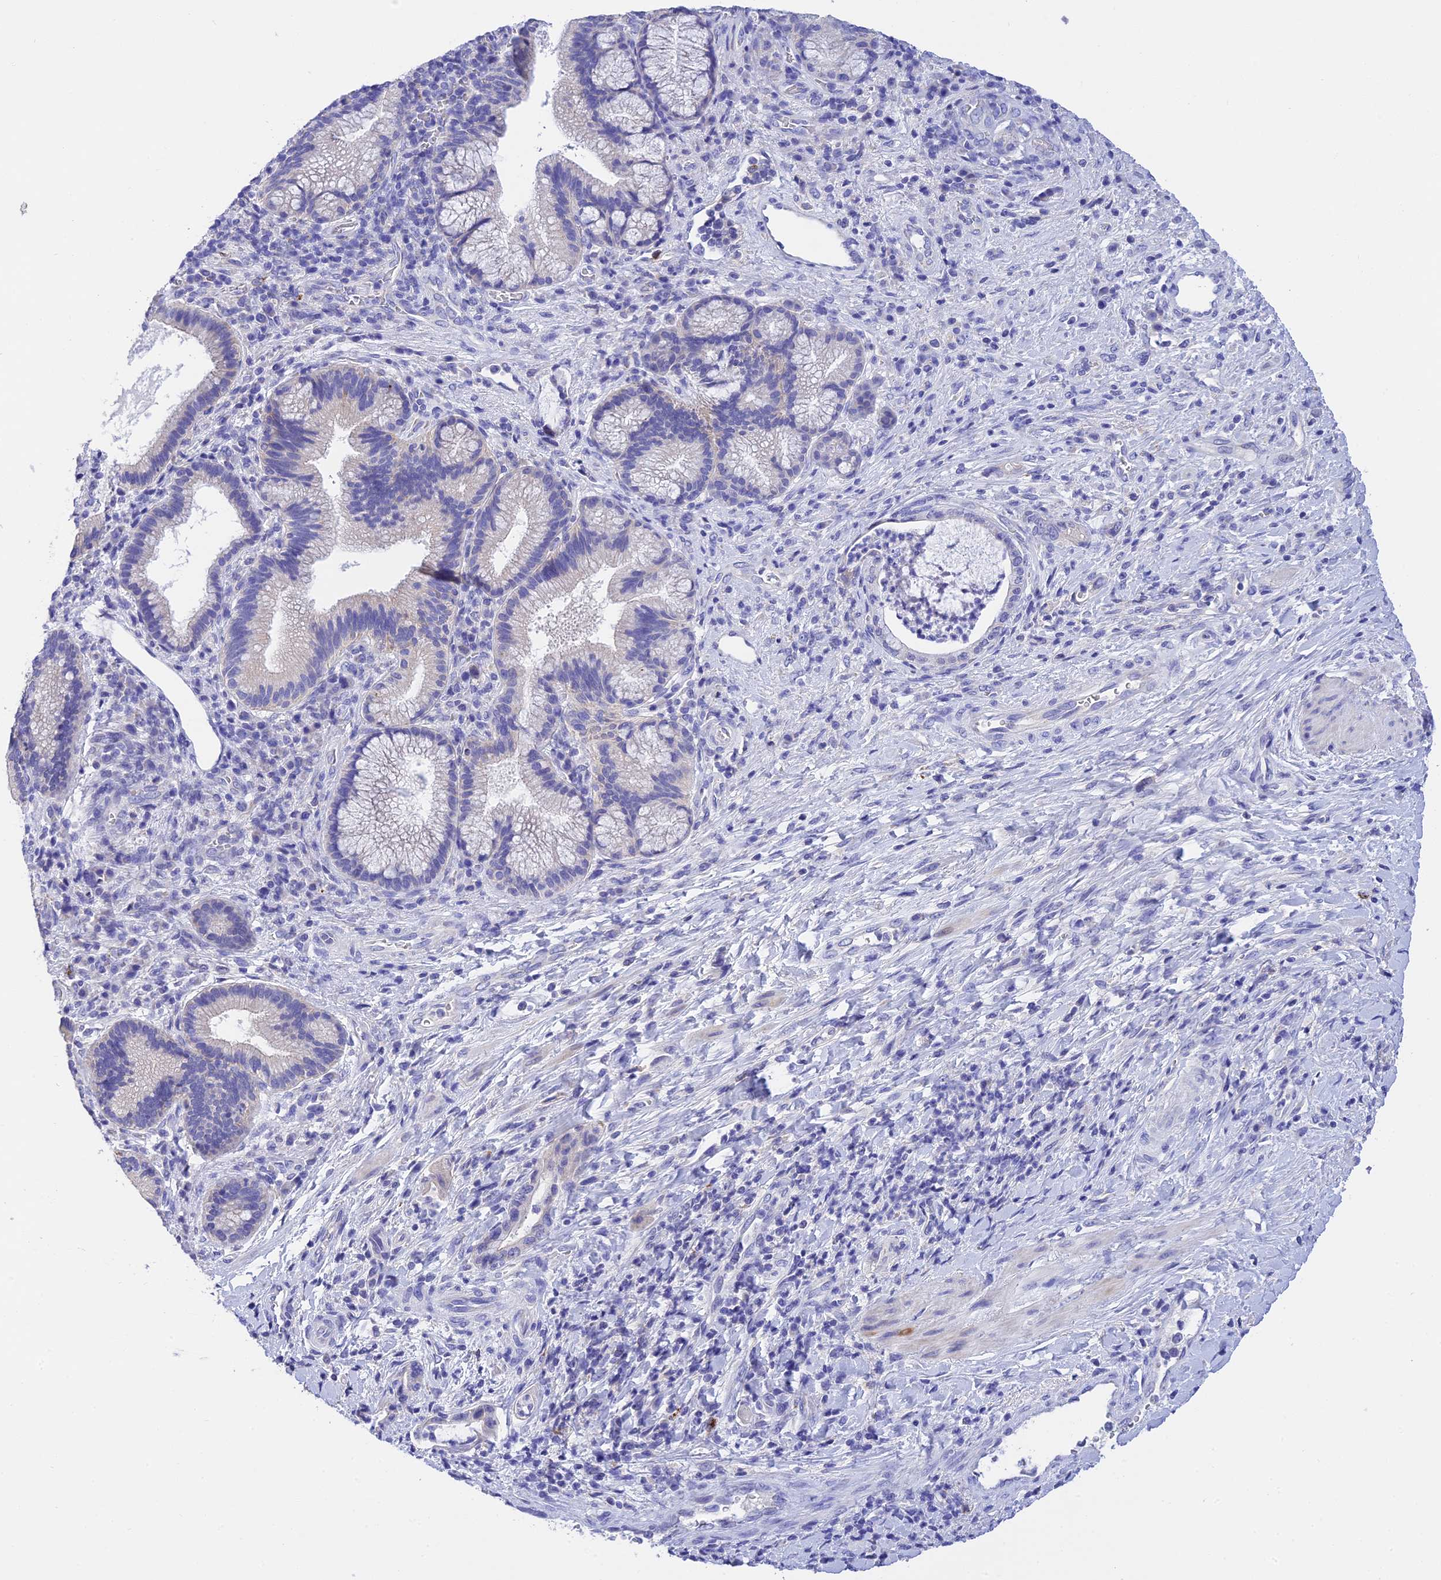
{"staining": {"intensity": "negative", "quantity": "none", "location": "none"}, "tissue": "pancreatic cancer", "cell_type": "Tumor cells", "image_type": "cancer", "snomed": [{"axis": "morphology", "description": "Normal tissue, NOS"}, {"axis": "morphology", "description": "Adenocarcinoma, NOS"}, {"axis": "topography", "description": "Pancreas"}], "caption": "The photomicrograph reveals no significant expression in tumor cells of pancreatic cancer (adenocarcinoma).", "gene": "MS4A5", "patient": {"sex": "female", "age": 55}}